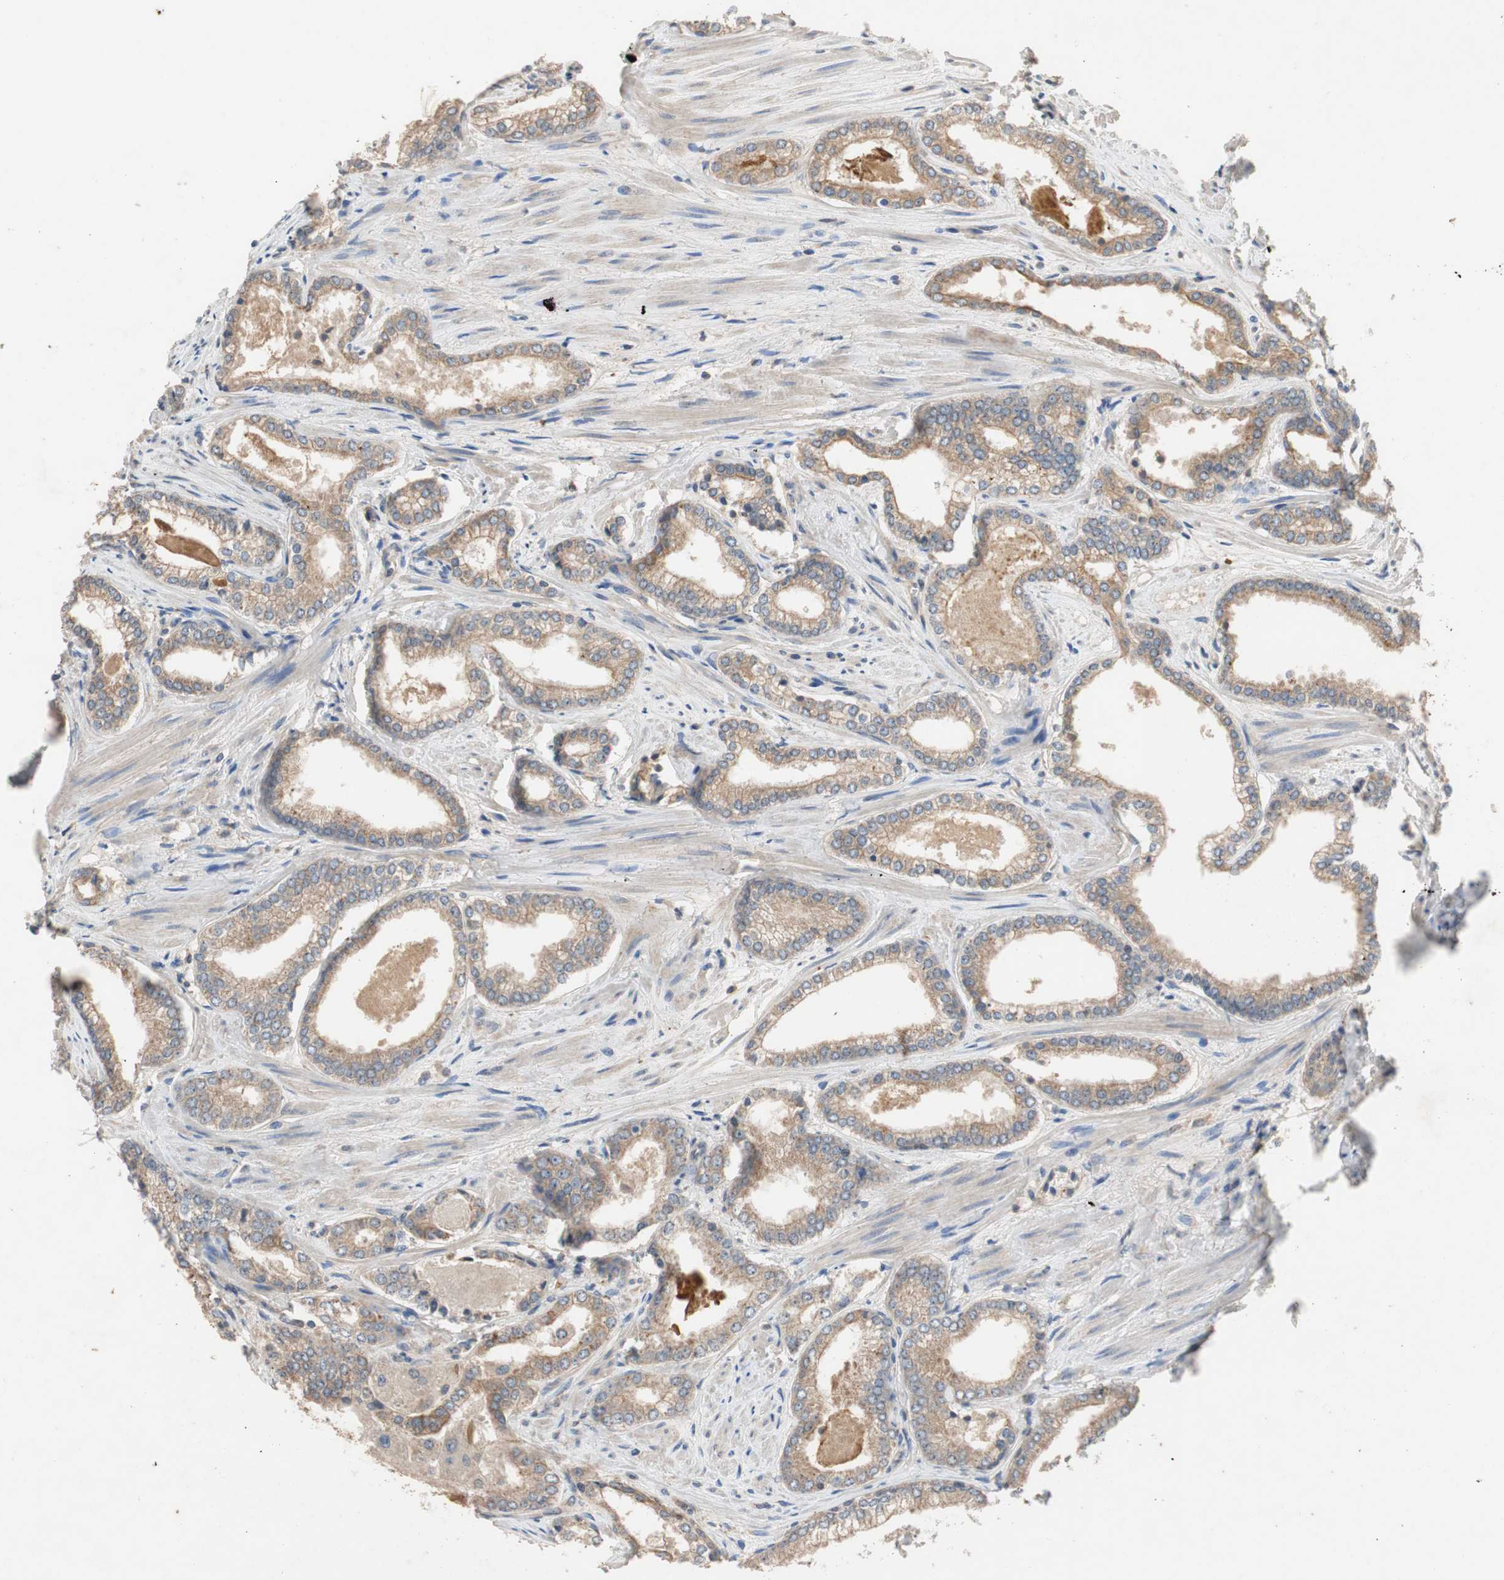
{"staining": {"intensity": "moderate", "quantity": ">75%", "location": "cytoplasmic/membranous"}, "tissue": "prostate cancer", "cell_type": "Tumor cells", "image_type": "cancer", "snomed": [{"axis": "morphology", "description": "Adenocarcinoma, Low grade"}, {"axis": "topography", "description": "Prostate"}], "caption": "Tumor cells display medium levels of moderate cytoplasmic/membranous expression in approximately >75% of cells in prostate cancer.", "gene": "ADAP1", "patient": {"sex": "male", "age": 60}}